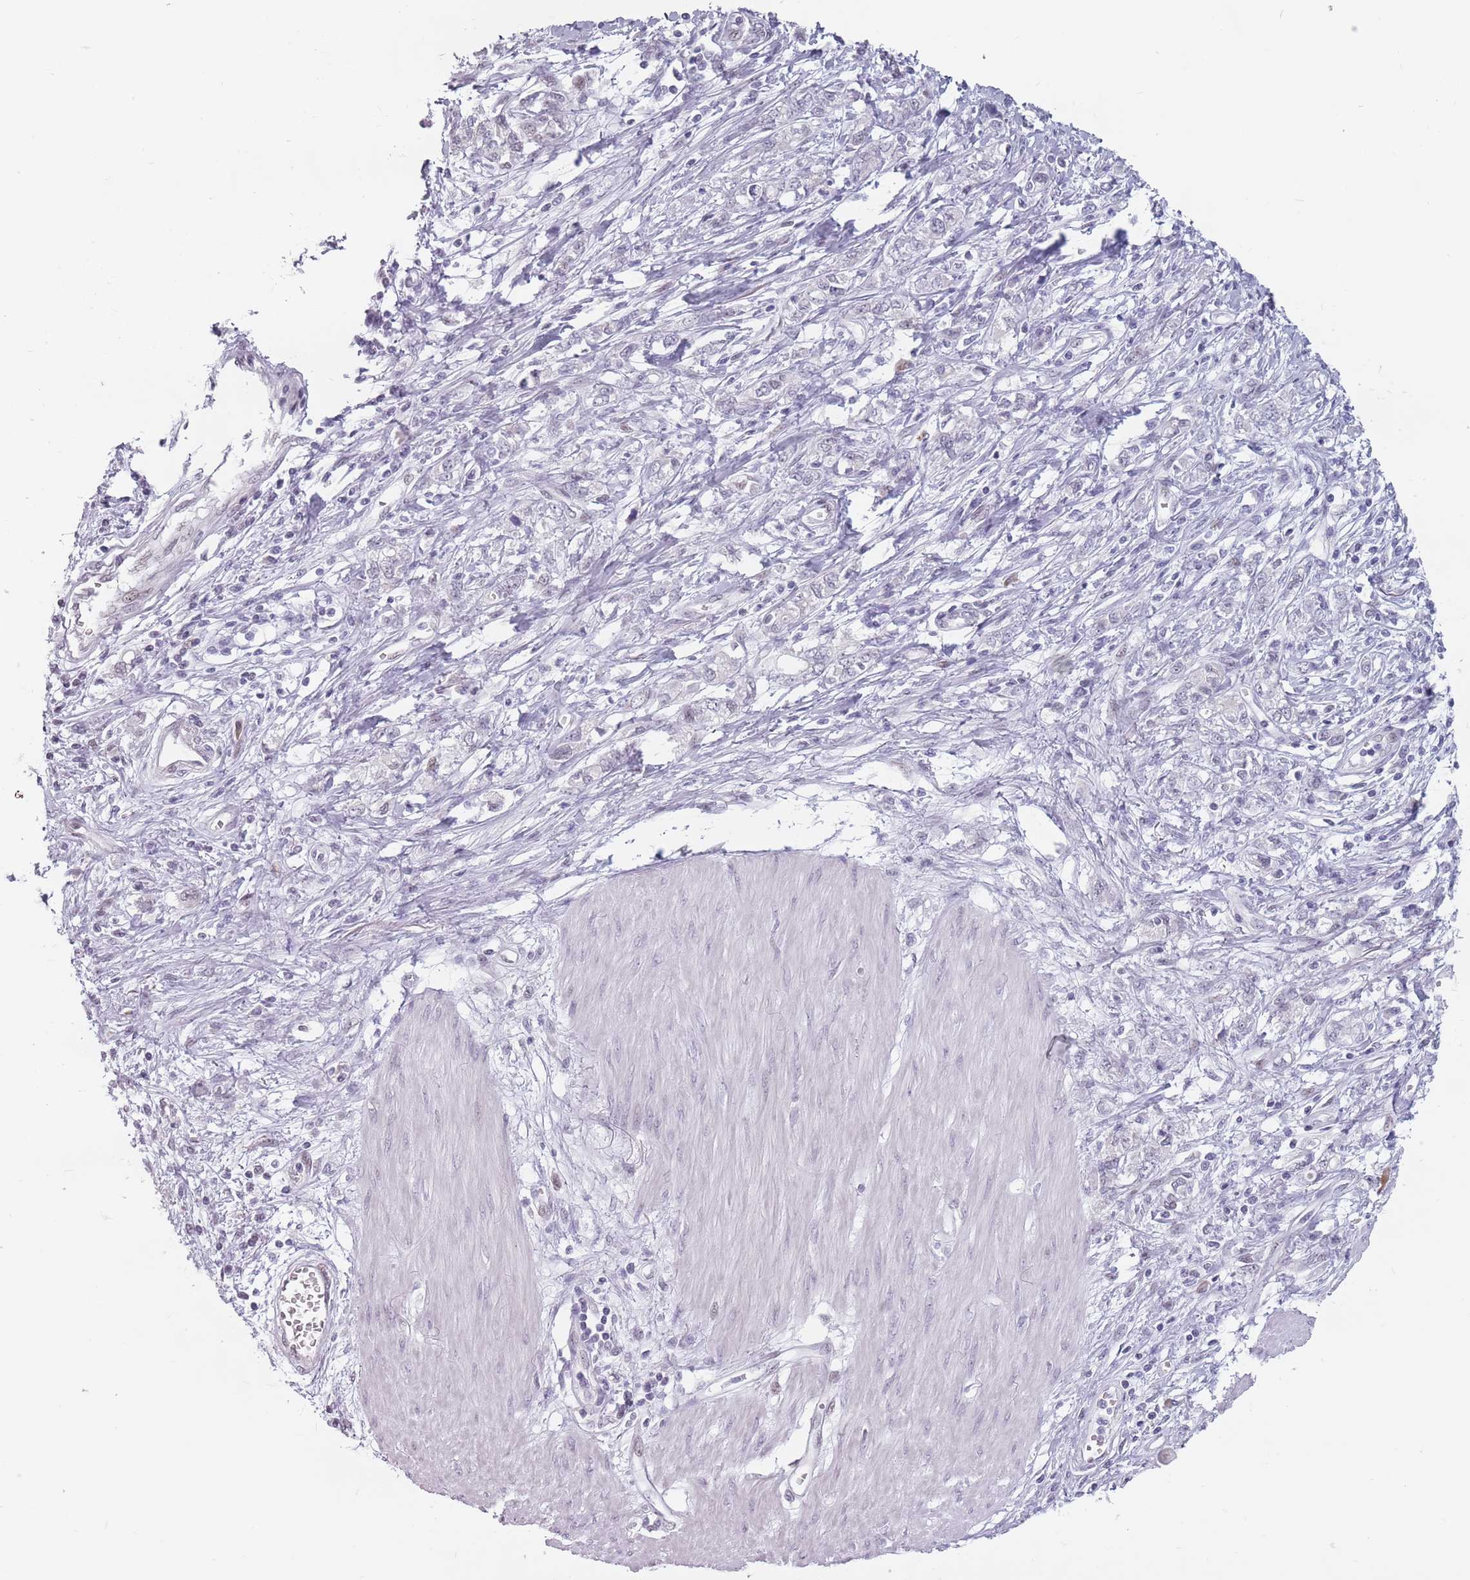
{"staining": {"intensity": "negative", "quantity": "none", "location": "none"}, "tissue": "stomach cancer", "cell_type": "Tumor cells", "image_type": "cancer", "snomed": [{"axis": "morphology", "description": "Adenocarcinoma, NOS"}, {"axis": "topography", "description": "Stomach"}], "caption": "A photomicrograph of human stomach cancer (adenocarcinoma) is negative for staining in tumor cells. (DAB immunohistochemistry (IHC) with hematoxylin counter stain).", "gene": "PTCHD1", "patient": {"sex": "female", "age": 76}}